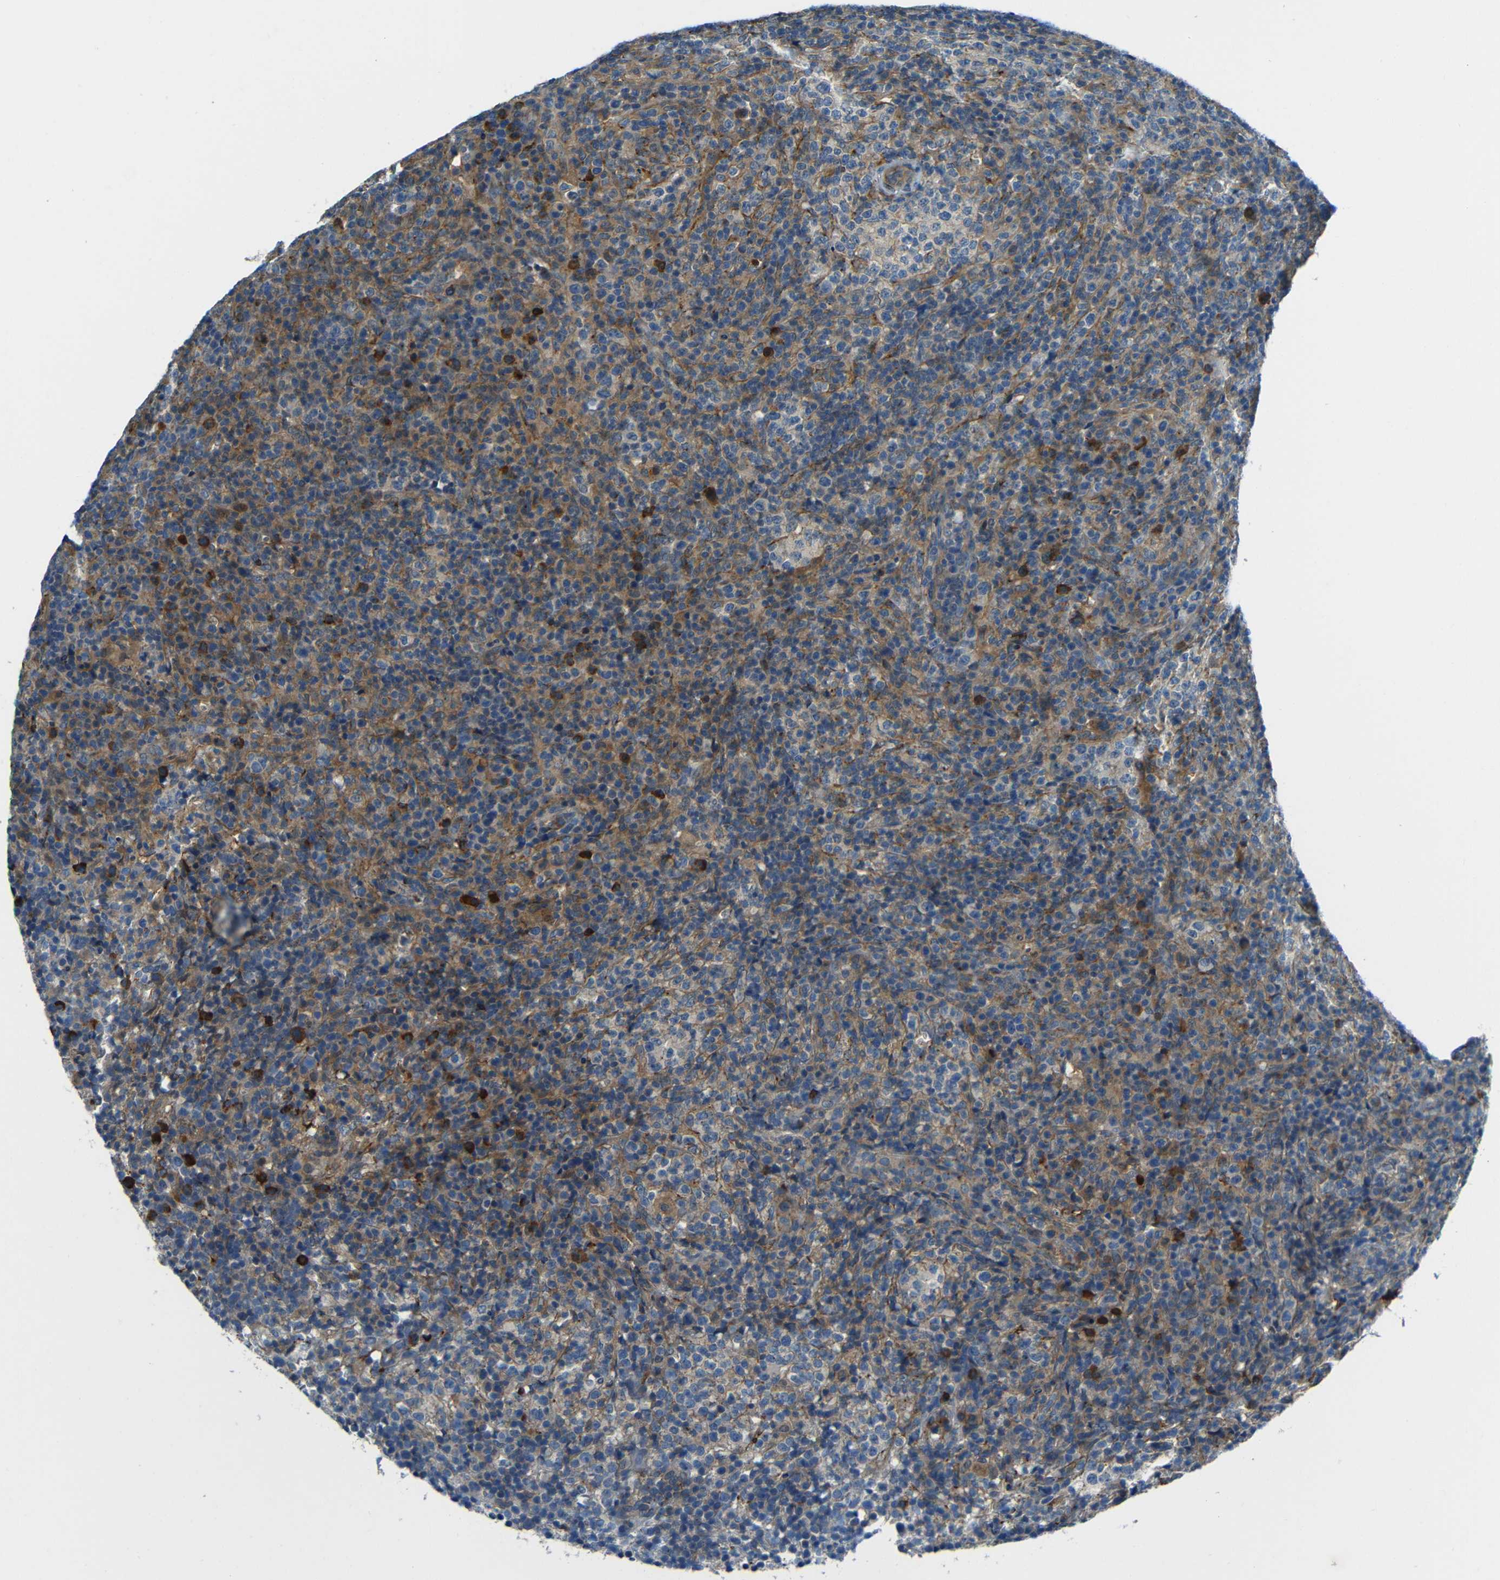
{"staining": {"intensity": "moderate", "quantity": "25%-75%", "location": "cytoplasmic/membranous"}, "tissue": "lymphoma", "cell_type": "Tumor cells", "image_type": "cancer", "snomed": [{"axis": "morphology", "description": "Malignant lymphoma, non-Hodgkin's type, High grade"}, {"axis": "topography", "description": "Lymph node"}], "caption": "A brown stain shows moderate cytoplasmic/membranous staining of a protein in high-grade malignant lymphoma, non-Hodgkin's type tumor cells.", "gene": "CYP26B1", "patient": {"sex": "female", "age": 76}}